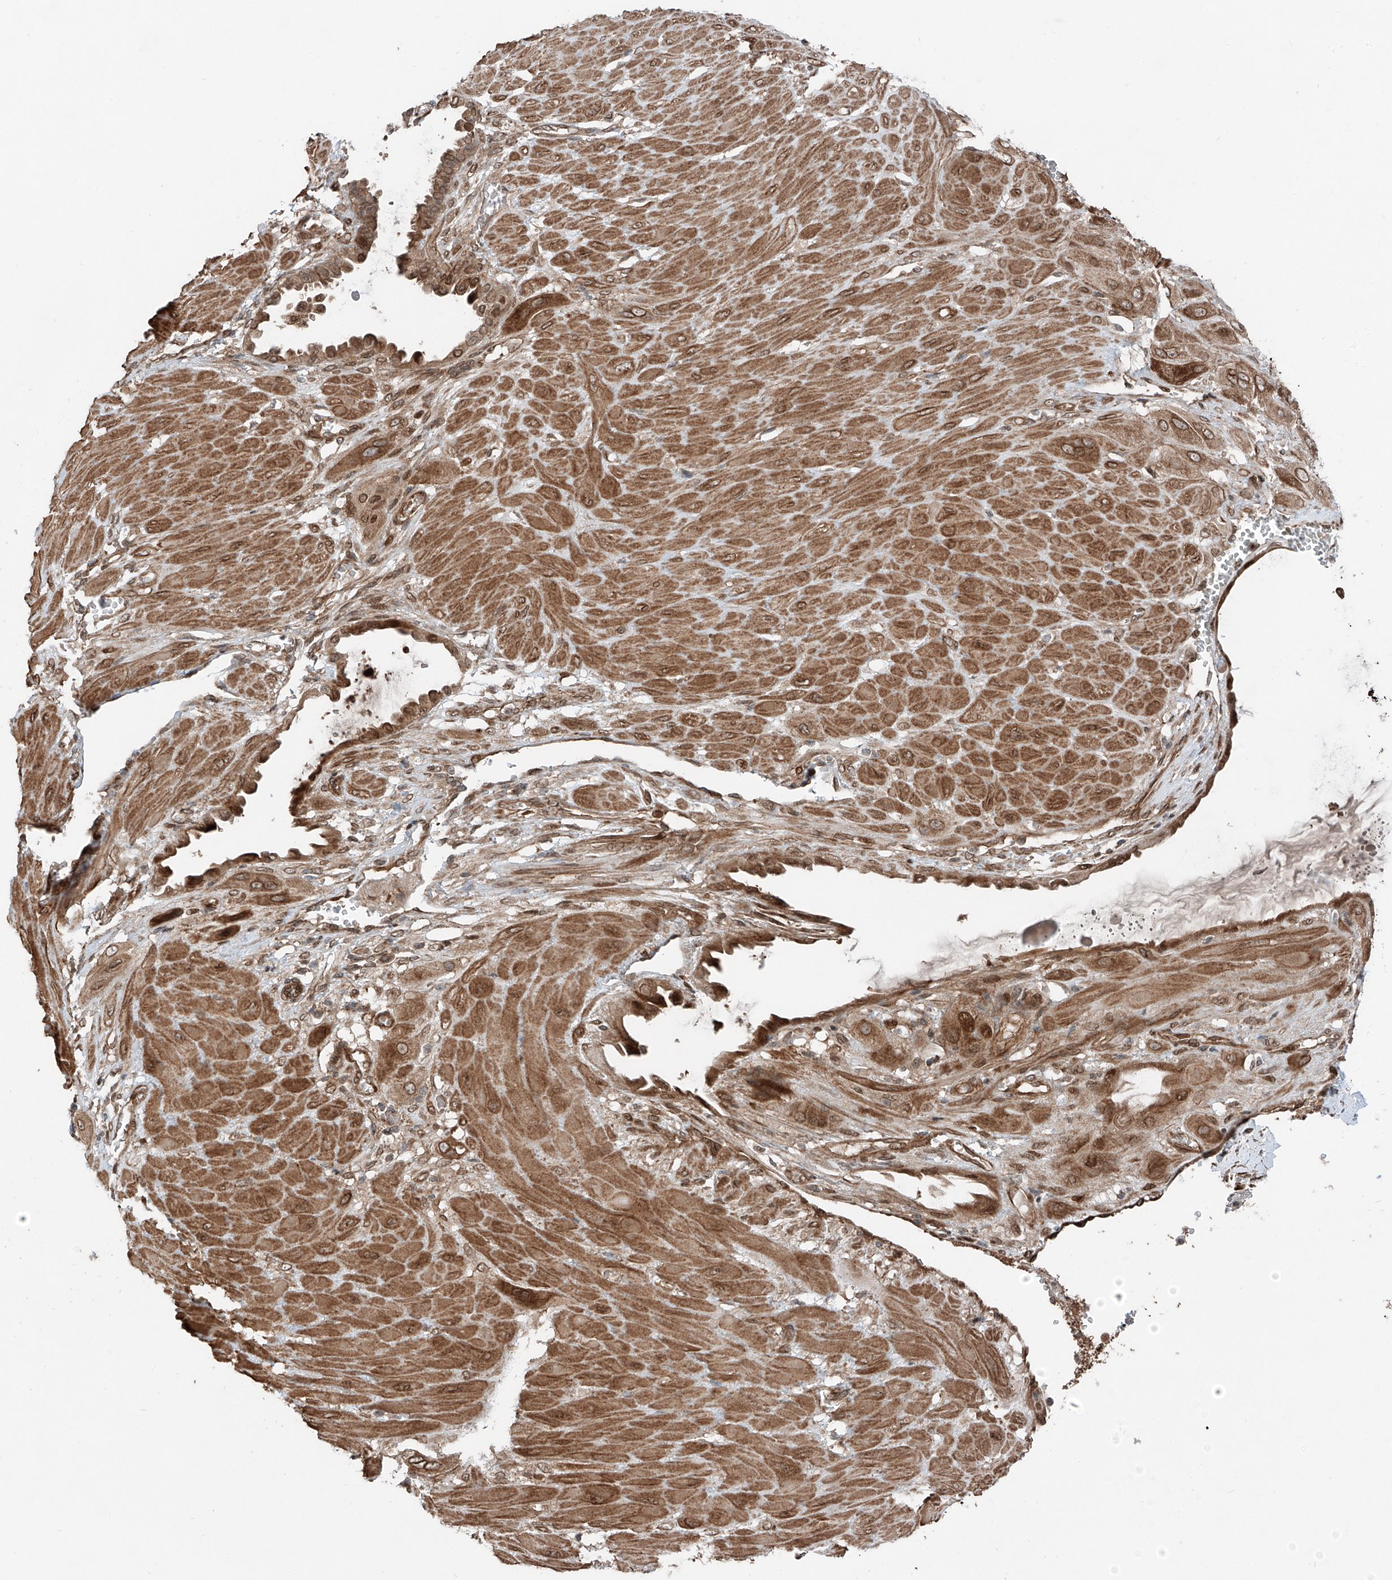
{"staining": {"intensity": "moderate", "quantity": ">75%", "location": "cytoplasmic/membranous,nuclear"}, "tissue": "cervical cancer", "cell_type": "Tumor cells", "image_type": "cancer", "snomed": [{"axis": "morphology", "description": "Squamous cell carcinoma, NOS"}, {"axis": "topography", "description": "Cervix"}], "caption": "A photomicrograph of human cervical squamous cell carcinoma stained for a protein demonstrates moderate cytoplasmic/membranous and nuclear brown staining in tumor cells.", "gene": "CEP162", "patient": {"sex": "female", "age": 34}}